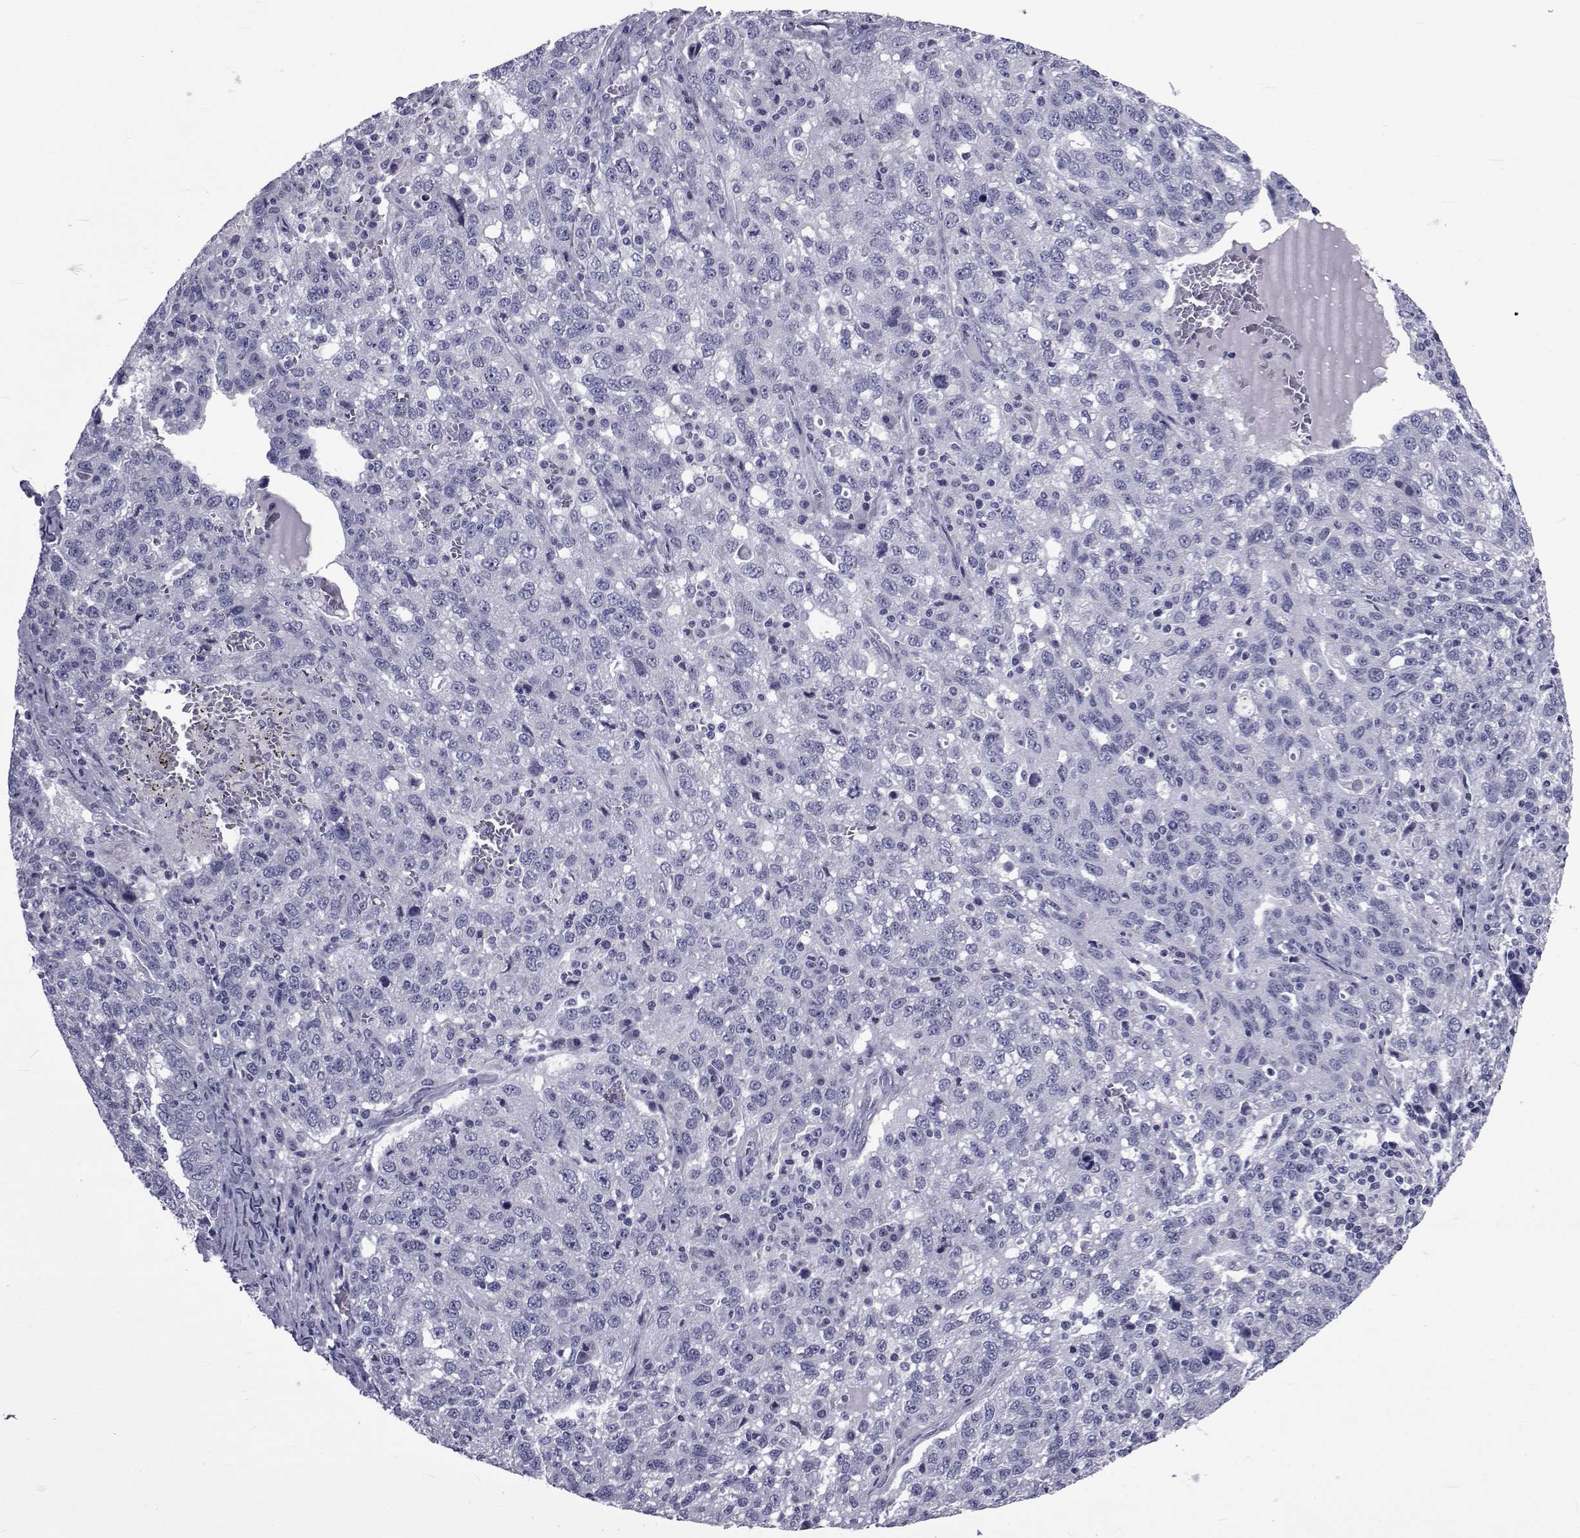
{"staining": {"intensity": "negative", "quantity": "none", "location": "none"}, "tissue": "ovarian cancer", "cell_type": "Tumor cells", "image_type": "cancer", "snomed": [{"axis": "morphology", "description": "Cystadenocarcinoma, serous, NOS"}, {"axis": "topography", "description": "Ovary"}], "caption": "Ovarian cancer was stained to show a protein in brown. There is no significant positivity in tumor cells.", "gene": "GKAP1", "patient": {"sex": "female", "age": 71}}